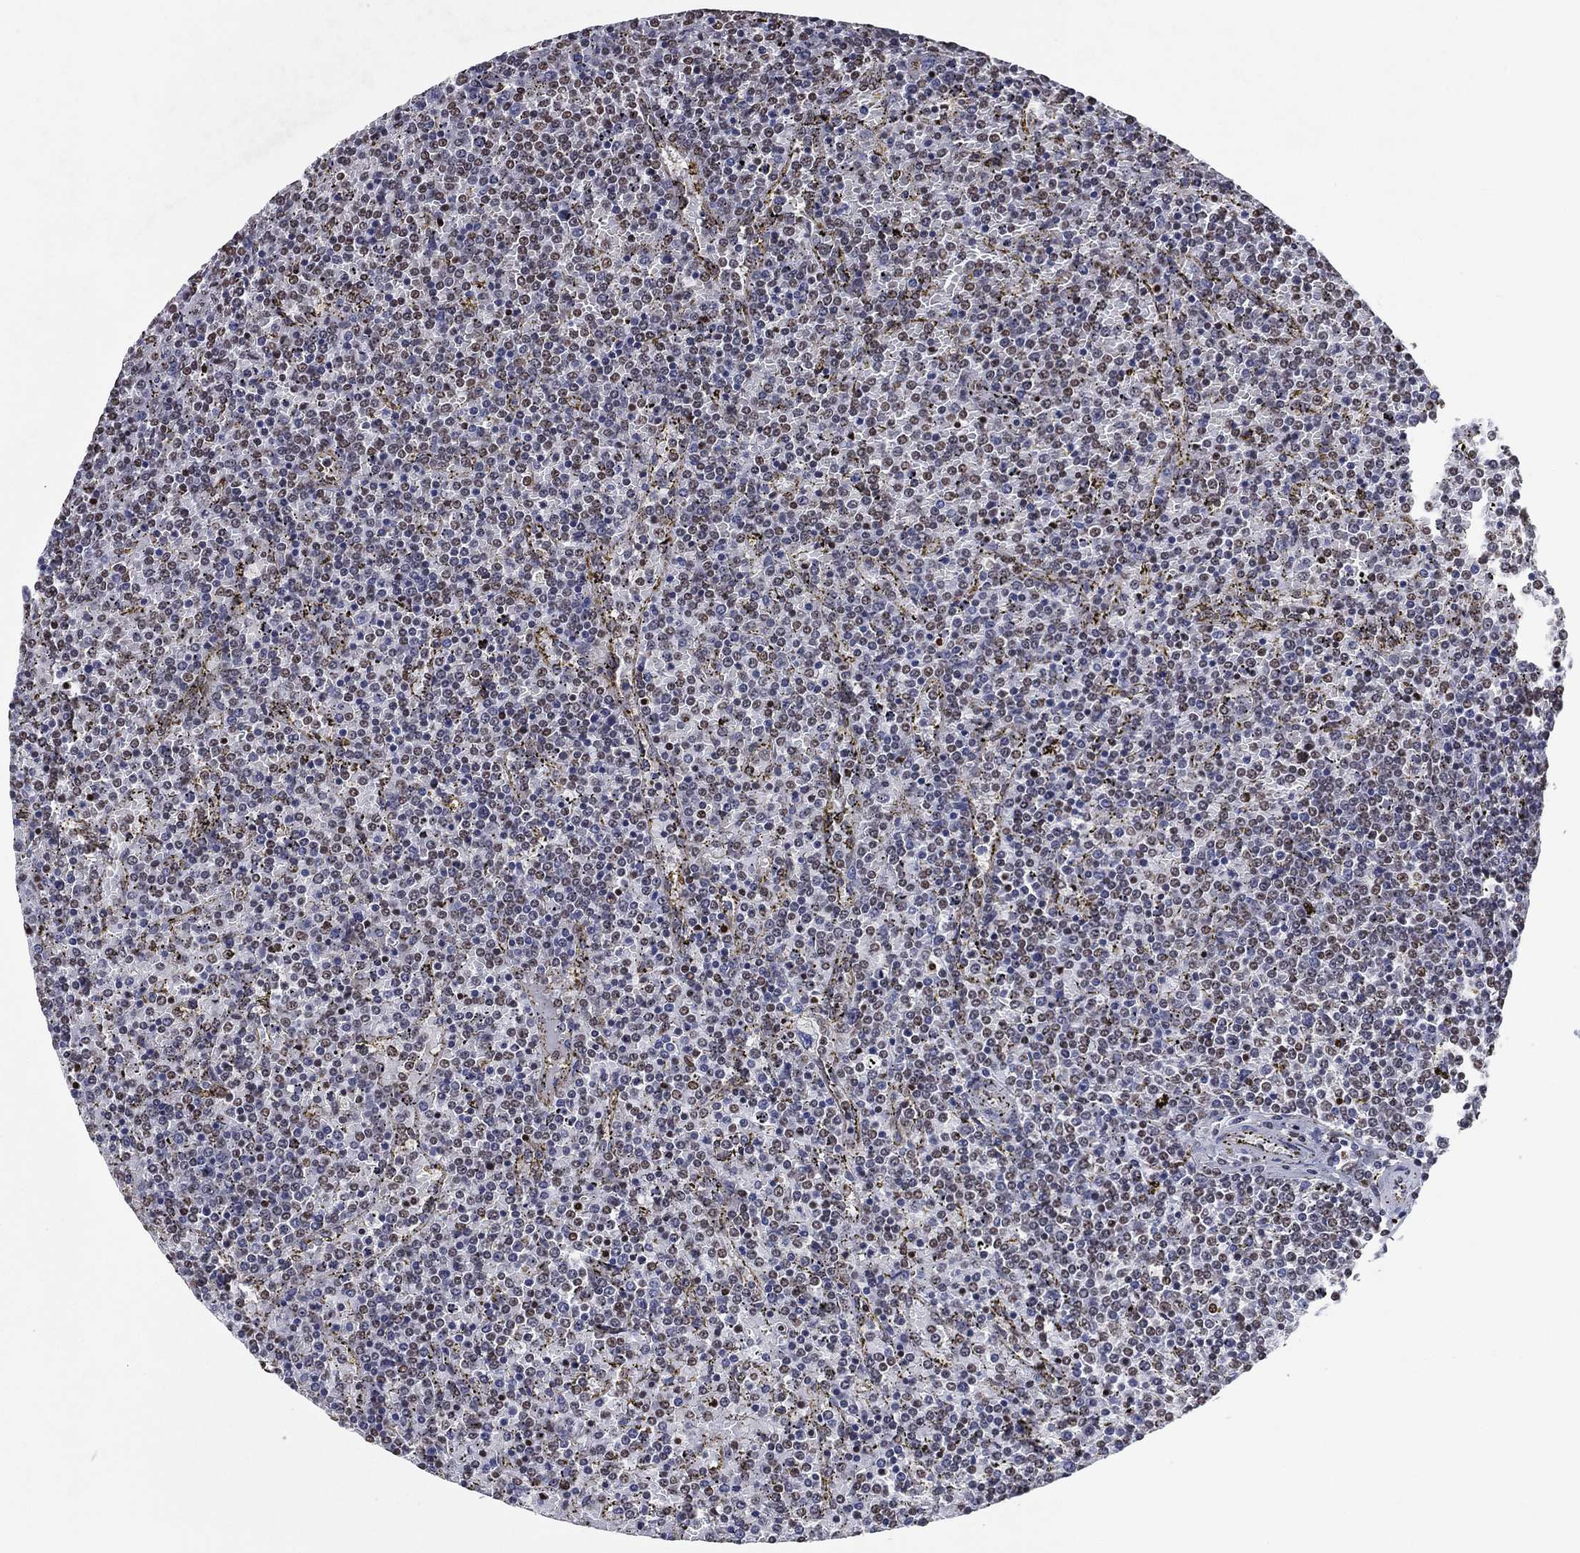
{"staining": {"intensity": "negative", "quantity": "none", "location": "none"}, "tissue": "lymphoma", "cell_type": "Tumor cells", "image_type": "cancer", "snomed": [{"axis": "morphology", "description": "Malignant lymphoma, non-Hodgkin's type, Low grade"}, {"axis": "topography", "description": "Spleen"}], "caption": "IHC of lymphoma reveals no positivity in tumor cells.", "gene": "ZBTB42", "patient": {"sex": "female", "age": 77}}